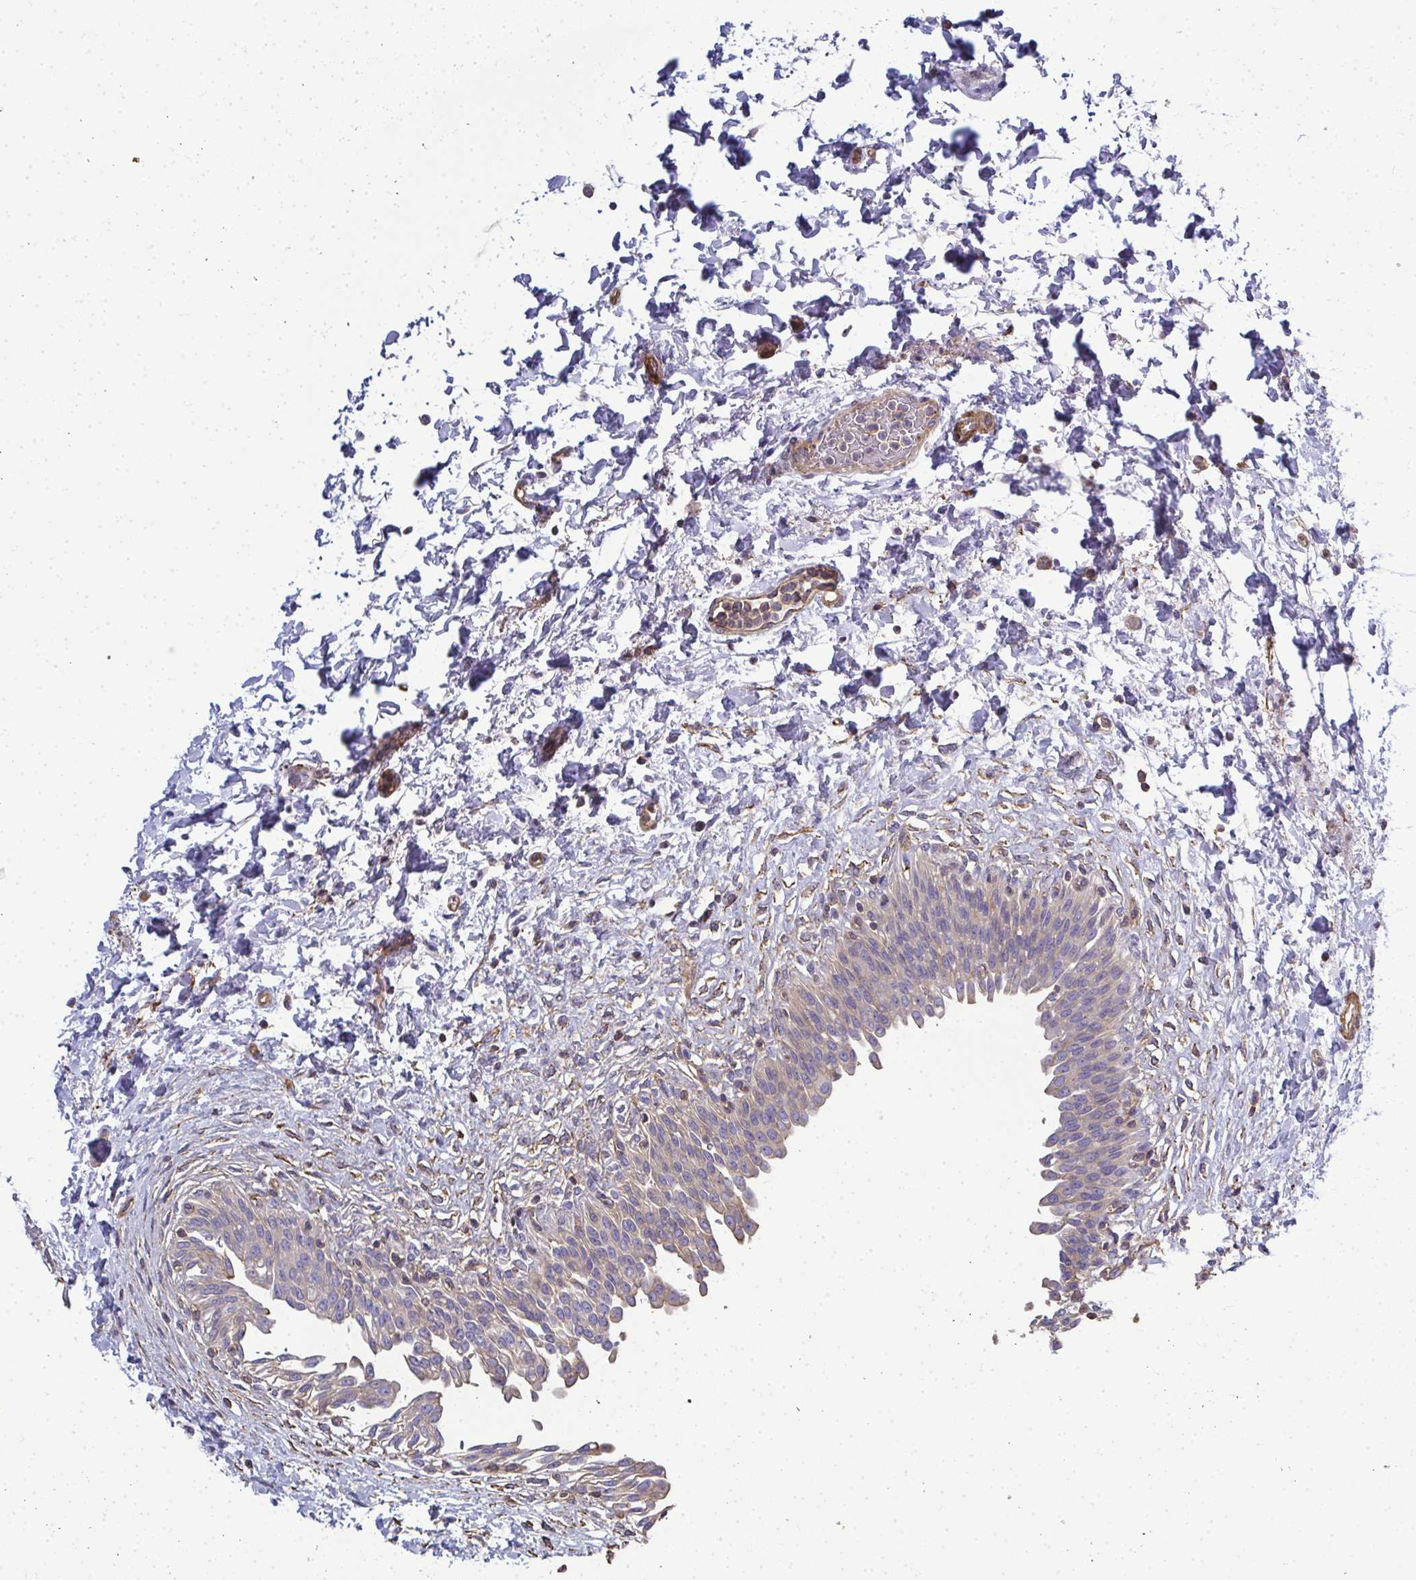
{"staining": {"intensity": "negative", "quantity": "none", "location": "none"}, "tissue": "urinary bladder", "cell_type": "Urothelial cells", "image_type": "normal", "snomed": [{"axis": "morphology", "description": "Normal tissue, NOS"}, {"axis": "topography", "description": "Urinary bladder"}], "caption": "Immunohistochemical staining of benign human urinary bladder shows no significant staining in urothelial cells.", "gene": "MYL1", "patient": {"sex": "male", "age": 37}}